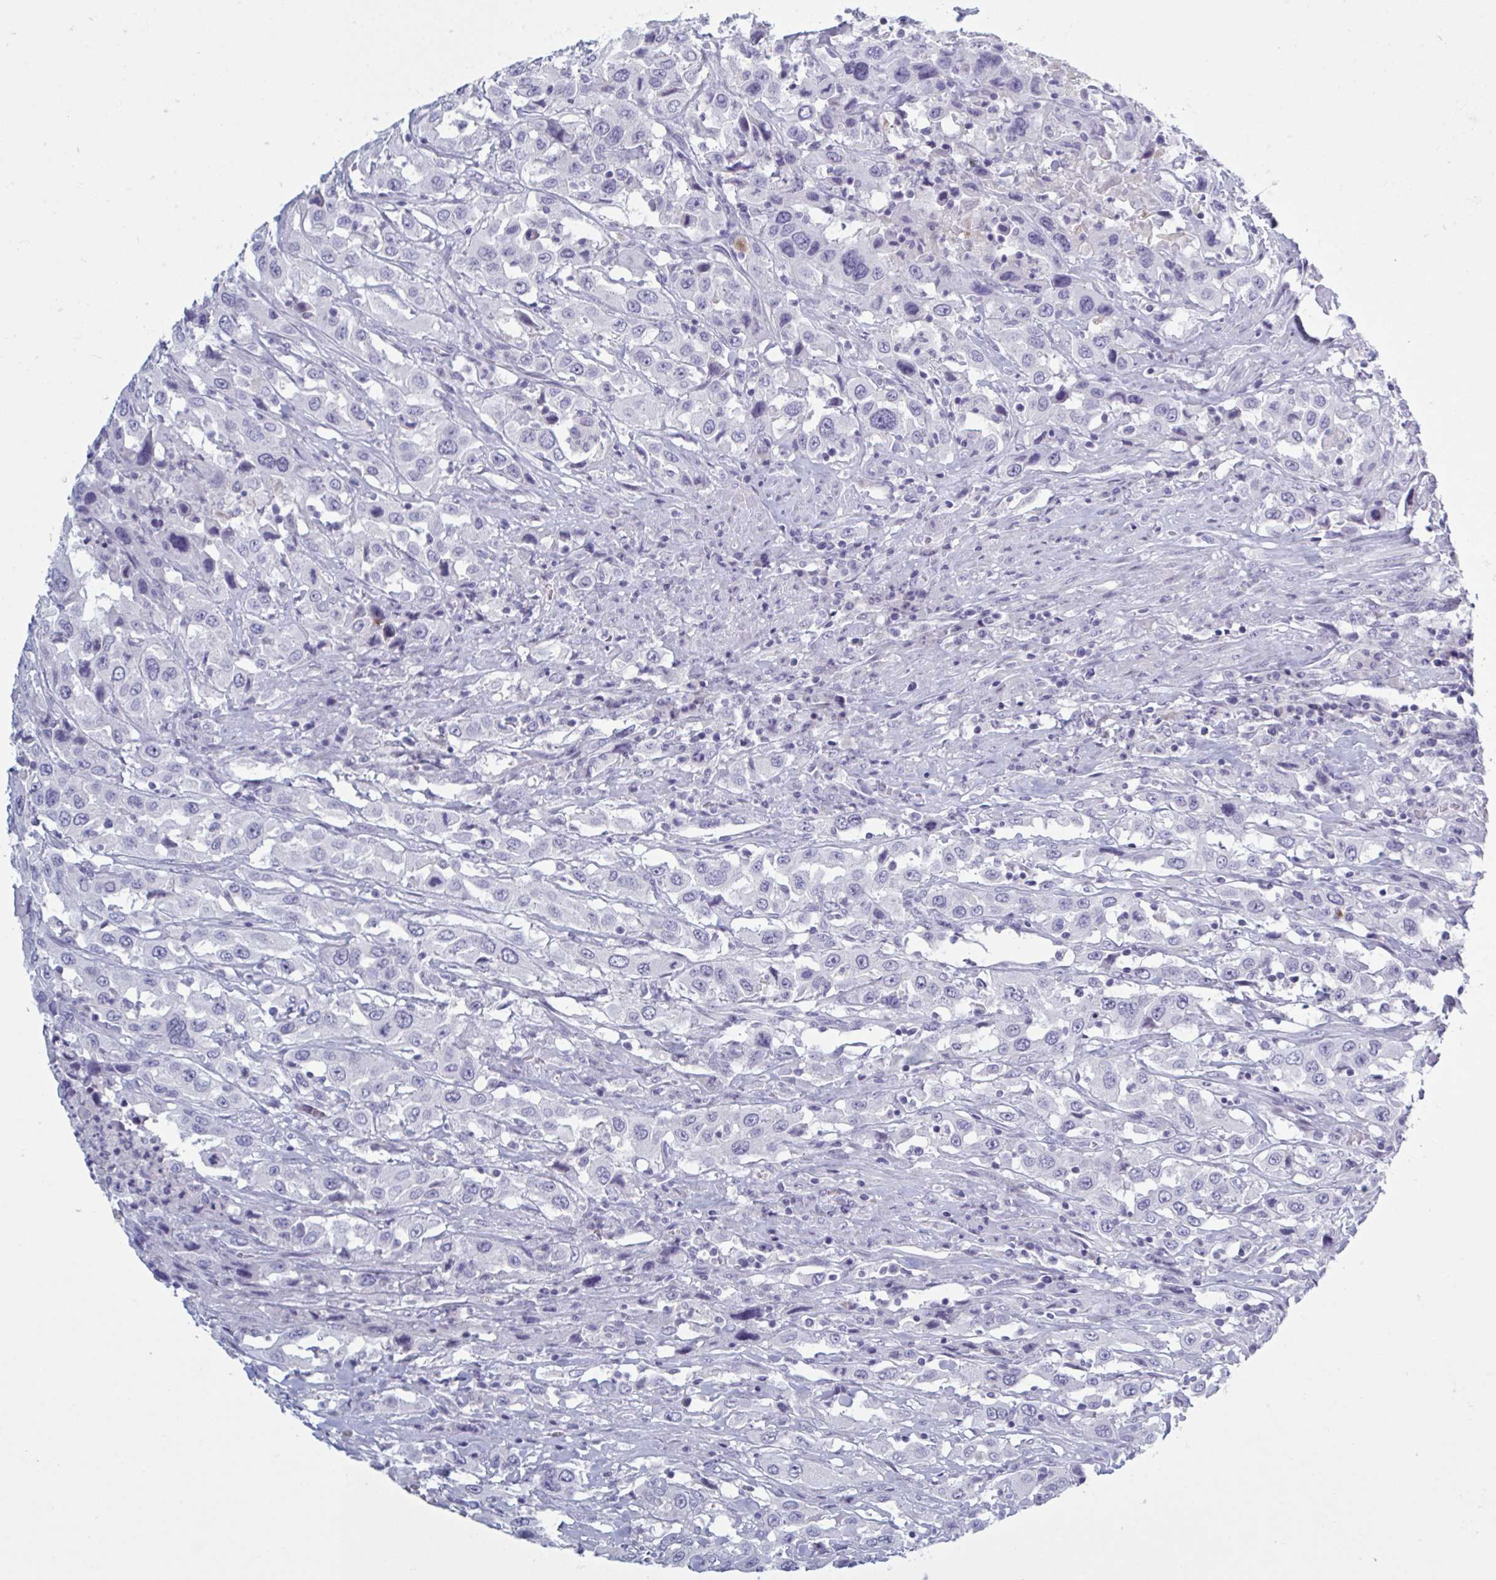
{"staining": {"intensity": "negative", "quantity": "none", "location": "none"}, "tissue": "urothelial cancer", "cell_type": "Tumor cells", "image_type": "cancer", "snomed": [{"axis": "morphology", "description": "Urothelial carcinoma, High grade"}, {"axis": "topography", "description": "Urinary bladder"}], "caption": "Micrograph shows no protein expression in tumor cells of urothelial cancer tissue. Brightfield microscopy of IHC stained with DAB (3,3'-diaminobenzidine) (brown) and hematoxylin (blue), captured at high magnification.", "gene": "NDUFC2", "patient": {"sex": "male", "age": 61}}